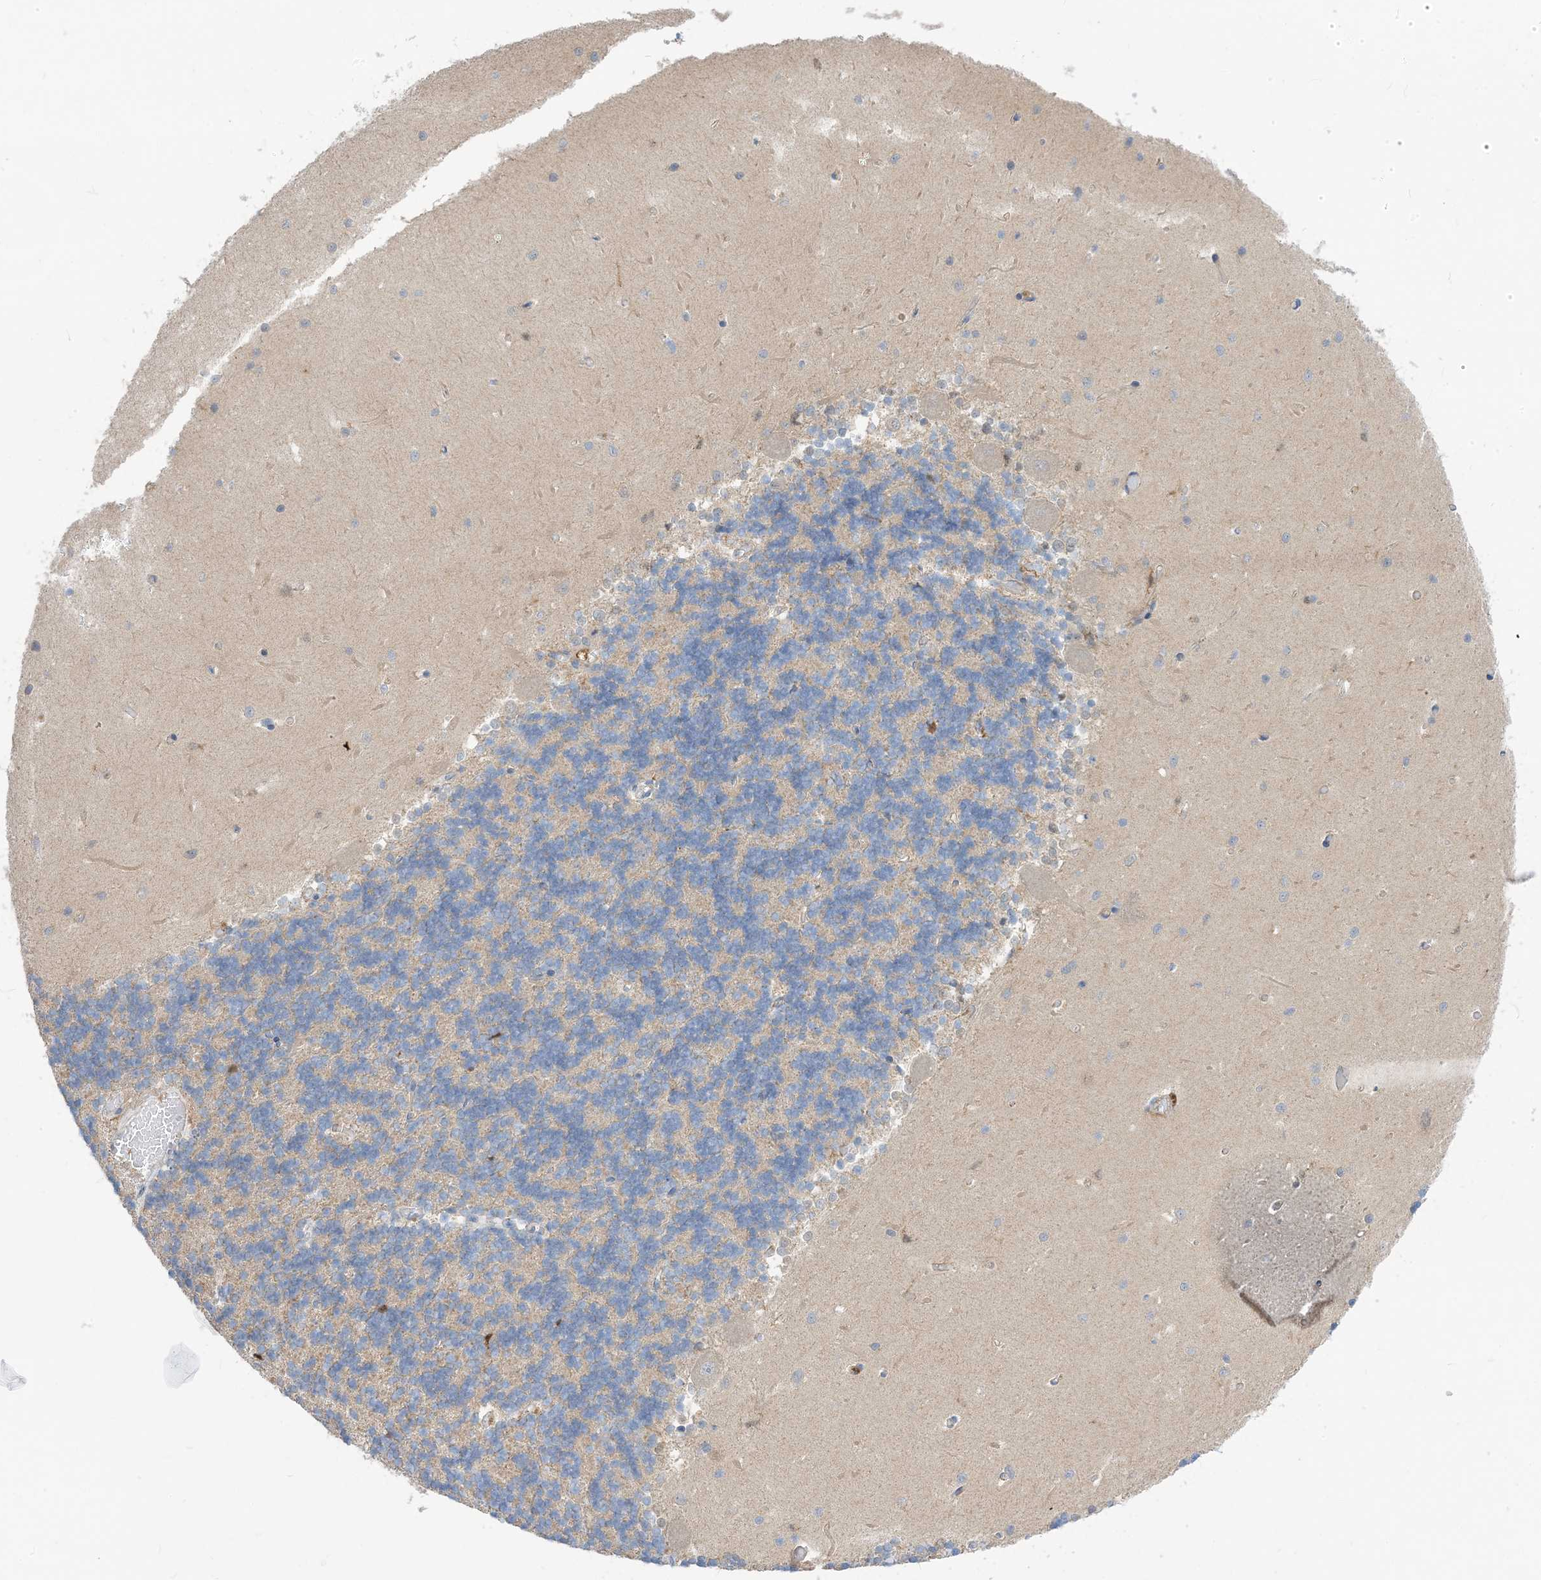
{"staining": {"intensity": "weak", "quantity": "25%-75%", "location": "cytoplasmic/membranous"}, "tissue": "cerebellum", "cell_type": "Cells in granular layer", "image_type": "normal", "snomed": [{"axis": "morphology", "description": "Normal tissue, NOS"}, {"axis": "topography", "description": "Cerebellum"}], "caption": "This is a photomicrograph of immunohistochemistry (IHC) staining of benign cerebellum, which shows weak expression in the cytoplasmic/membranous of cells in granular layer.", "gene": "NAGK", "patient": {"sex": "male", "age": 37}}